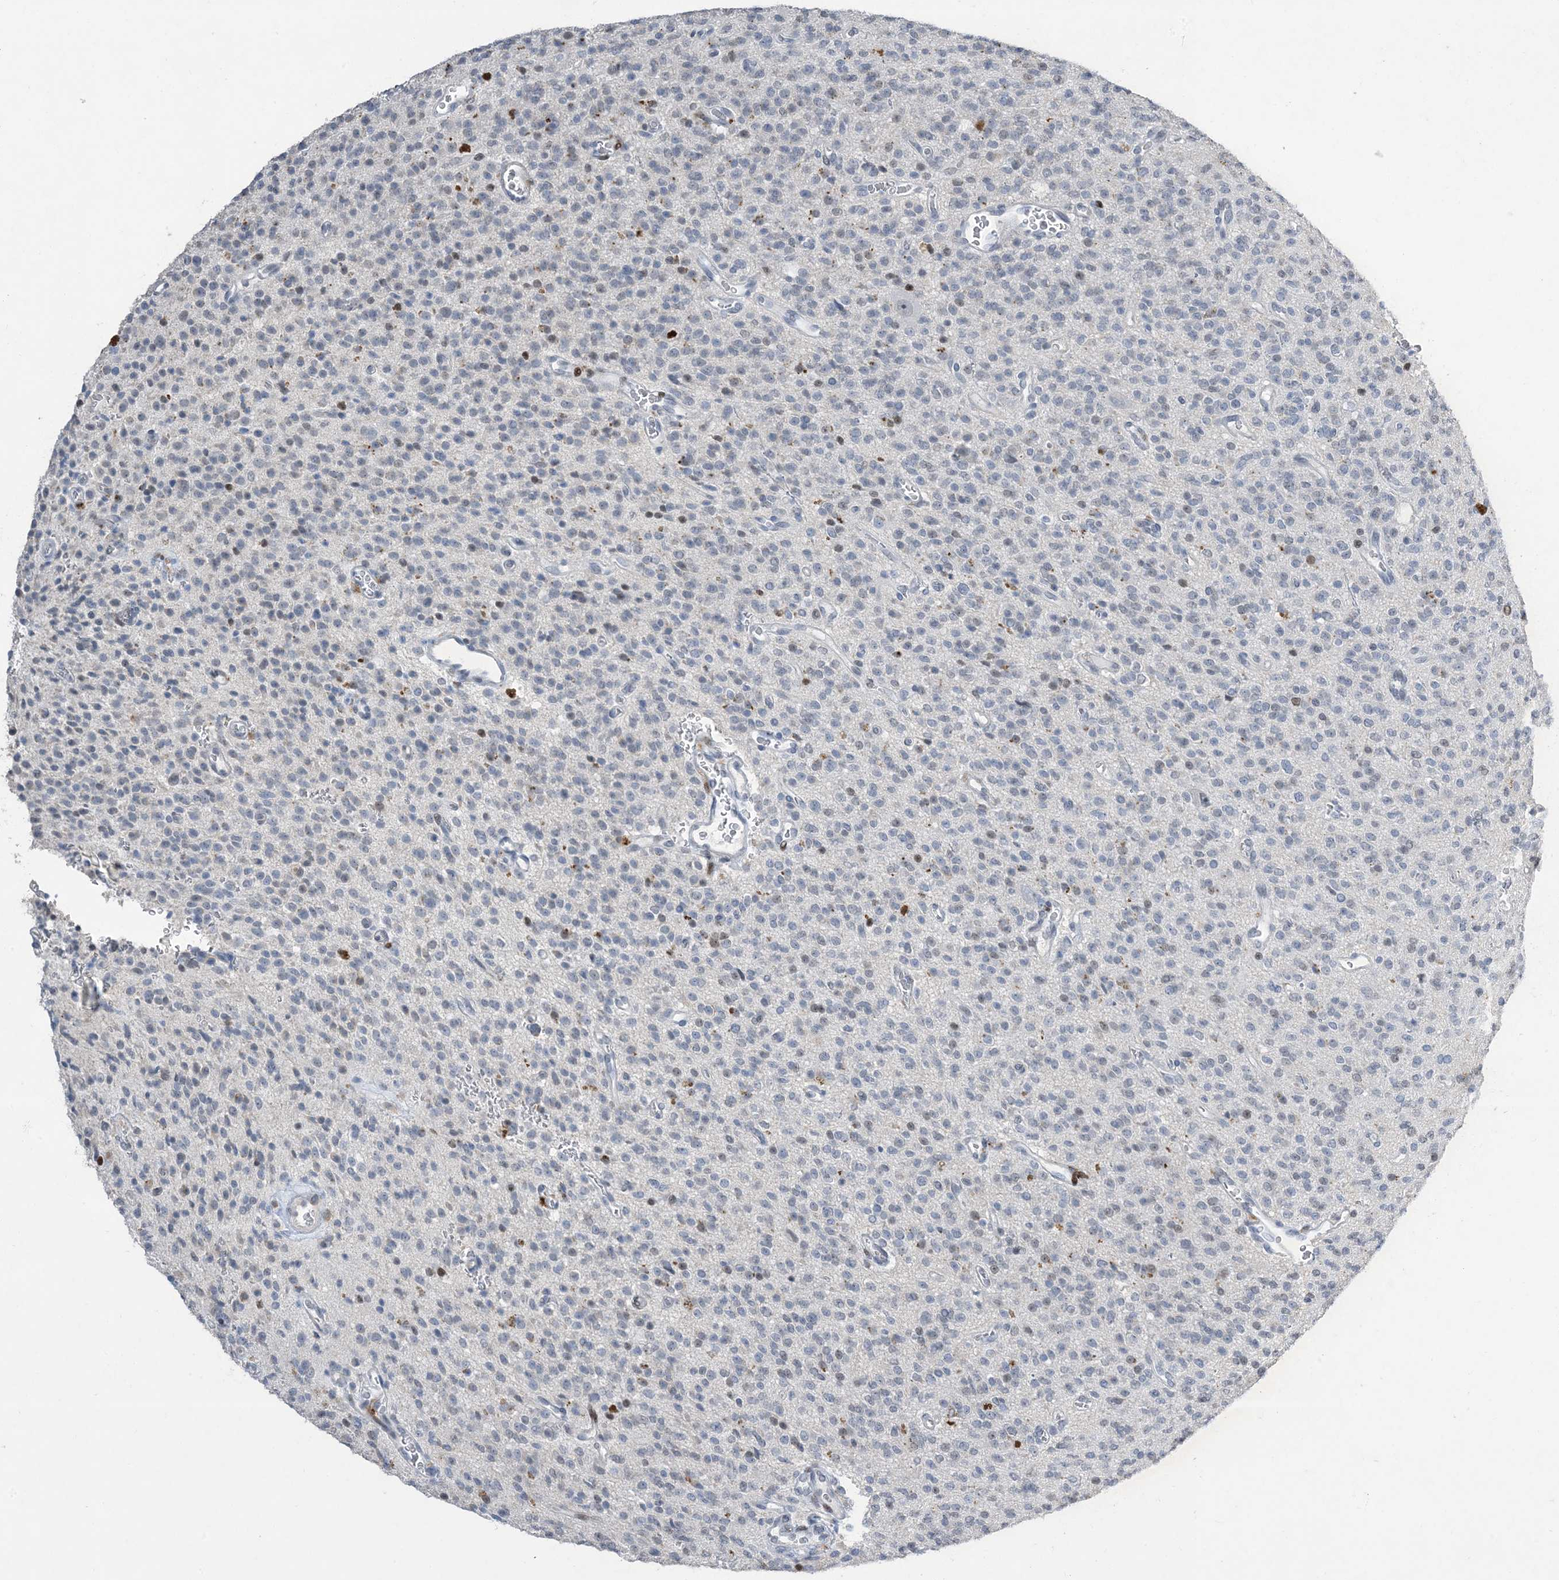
{"staining": {"intensity": "negative", "quantity": "none", "location": "none"}, "tissue": "glioma", "cell_type": "Tumor cells", "image_type": "cancer", "snomed": [{"axis": "morphology", "description": "Glioma, malignant, High grade"}, {"axis": "topography", "description": "Brain"}], "caption": "This is an IHC histopathology image of human malignant glioma (high-grade). There is no expression in tumor cells.", "gene": "SLC25A53", "patient": {"sex": "male", "age": 34}}